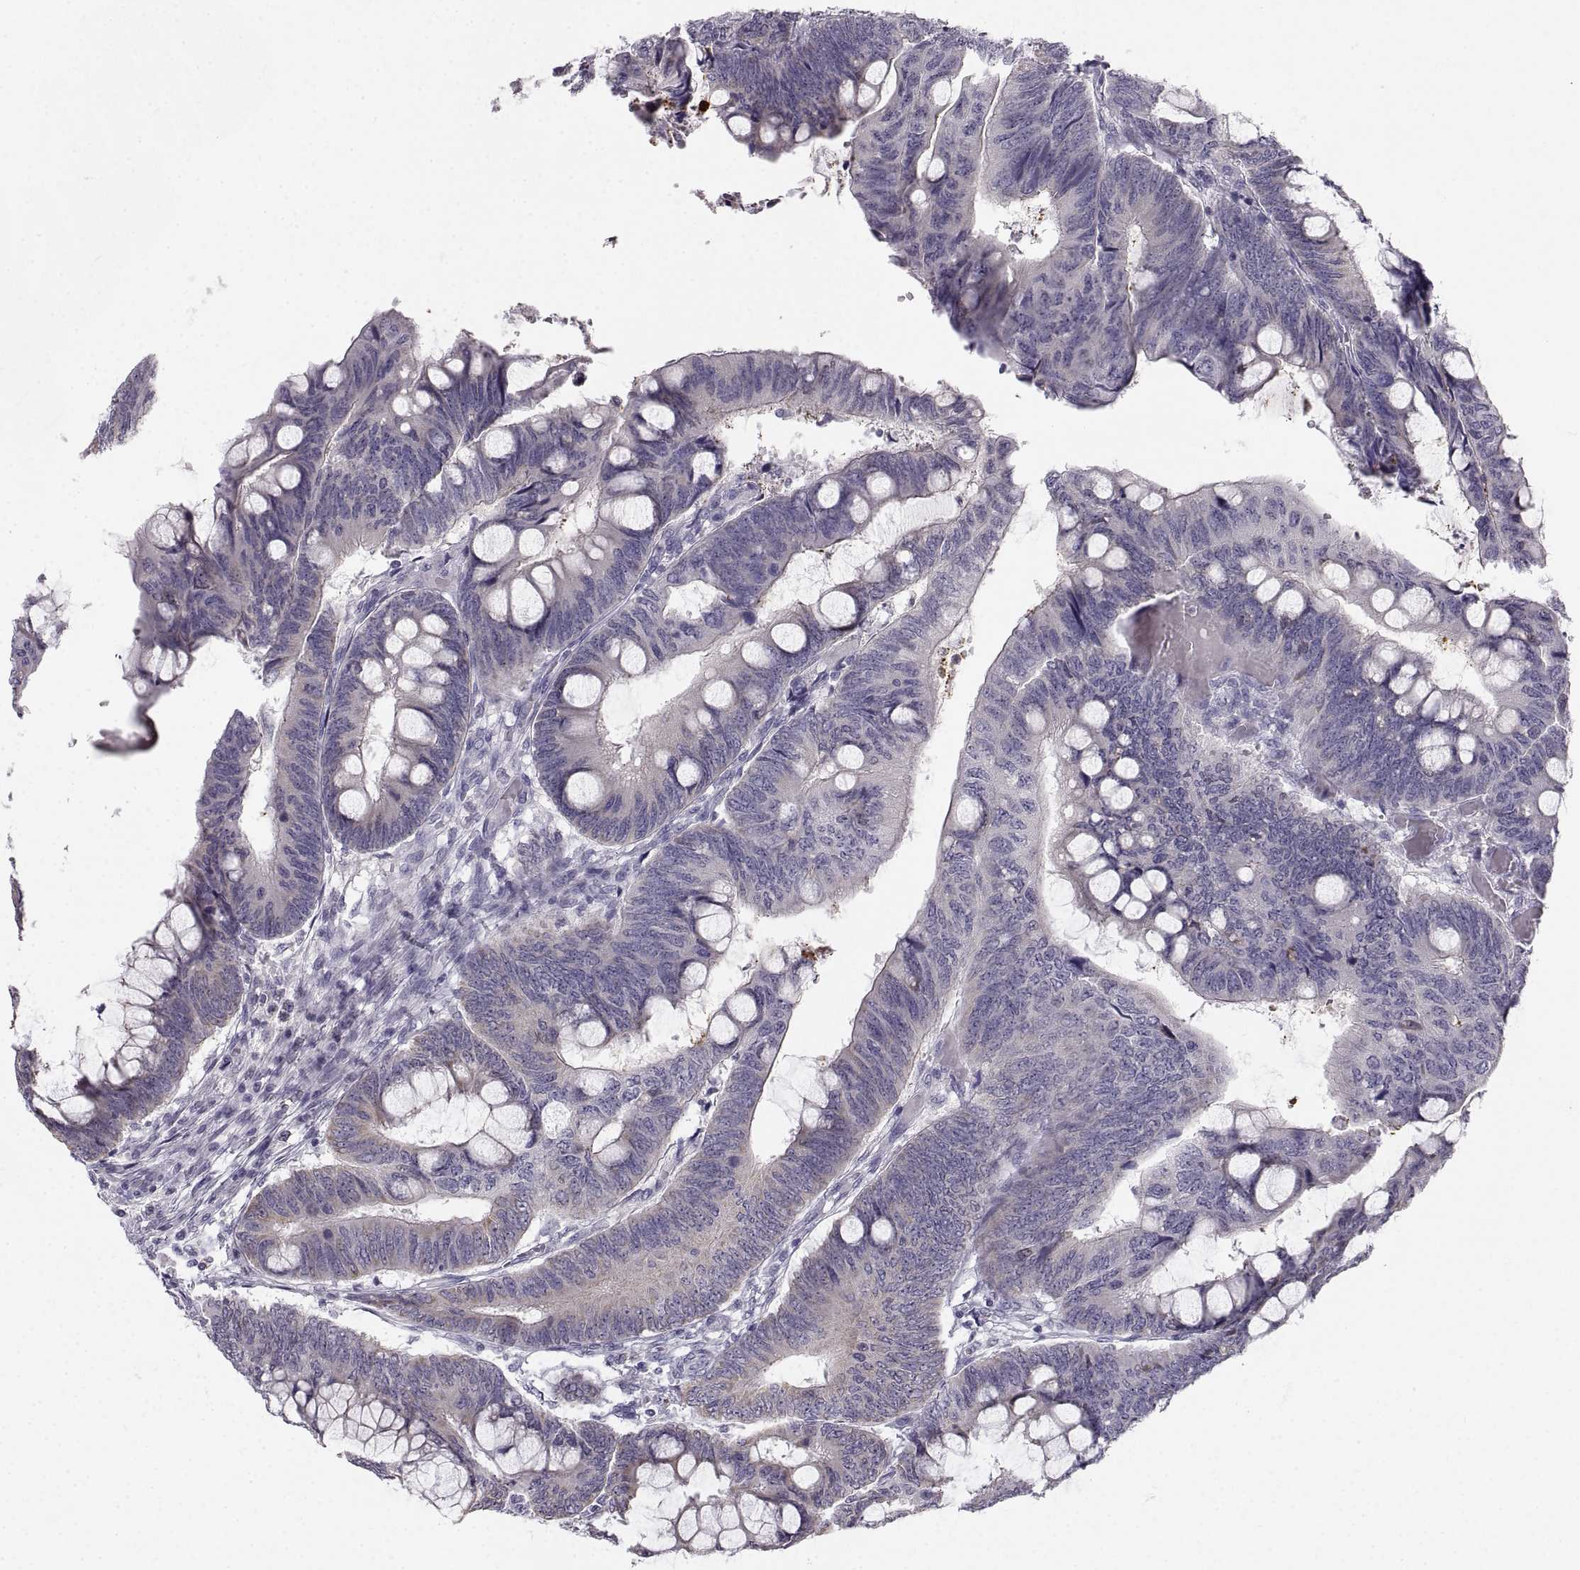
{"staining": {"intensity": "negative", "quantity": "none", "location": "none"}, "tissue": "colorectal cancer", "cell_type": "Tumor cells", "image_type": "cancer", "snomed": [{"axis": "morphology", "description": "Normal tissue, NOS"}, {"axis": "morphology", "description": "Adenocarcinoma, NOS"}, {"axis": "topography", "description": "Rectum"}], "caption": "Colorectal adenocarcinoma was stained to show a protein in brown. There is no significant expression in tumor cells.", "gene": "ZNF185", "patient": {"sex": "male", "age": 92}}